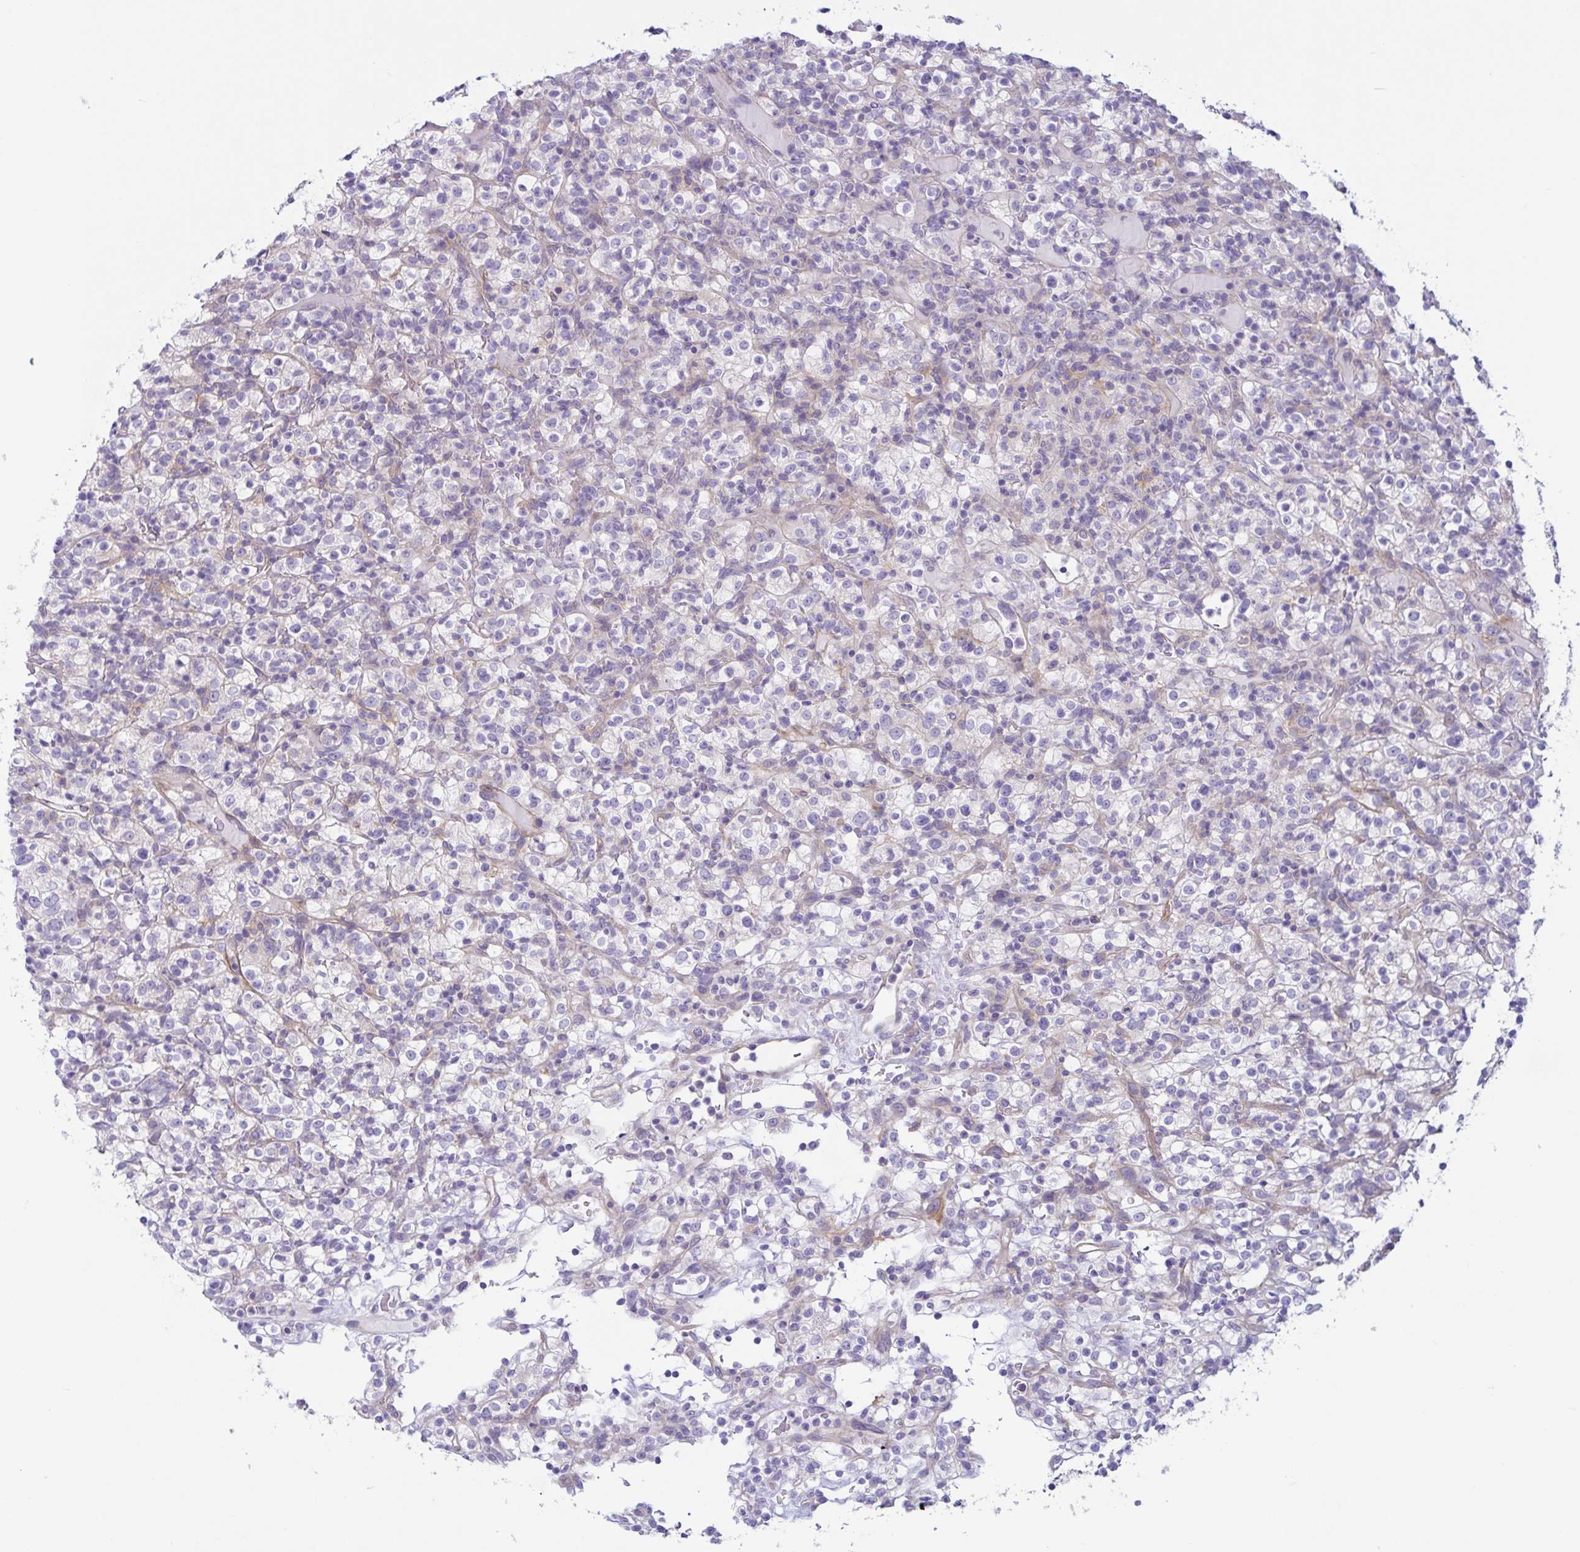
{"staining": {"intensity": "negative", "quantity": "none", "location": "none"}, "tissue": "renal cancer", "cell_type": "Tumor cells", "image_type": "cancer", "snomed": [{"axis": "morphology", "description": "Normal tissue, NOS"}, {"axis": "morphology", "description": "Adenocarcinoma, NOS"}, {"axis": "topography", "description": "Kidney"}], "caption": "This is a histopathology image of immunohistochemistry (IHC) staining of renal cancer, which shows no positivity in tumor cells.", "gene": "TNNI2", "patient": {"sex": "female", "age": 72}}